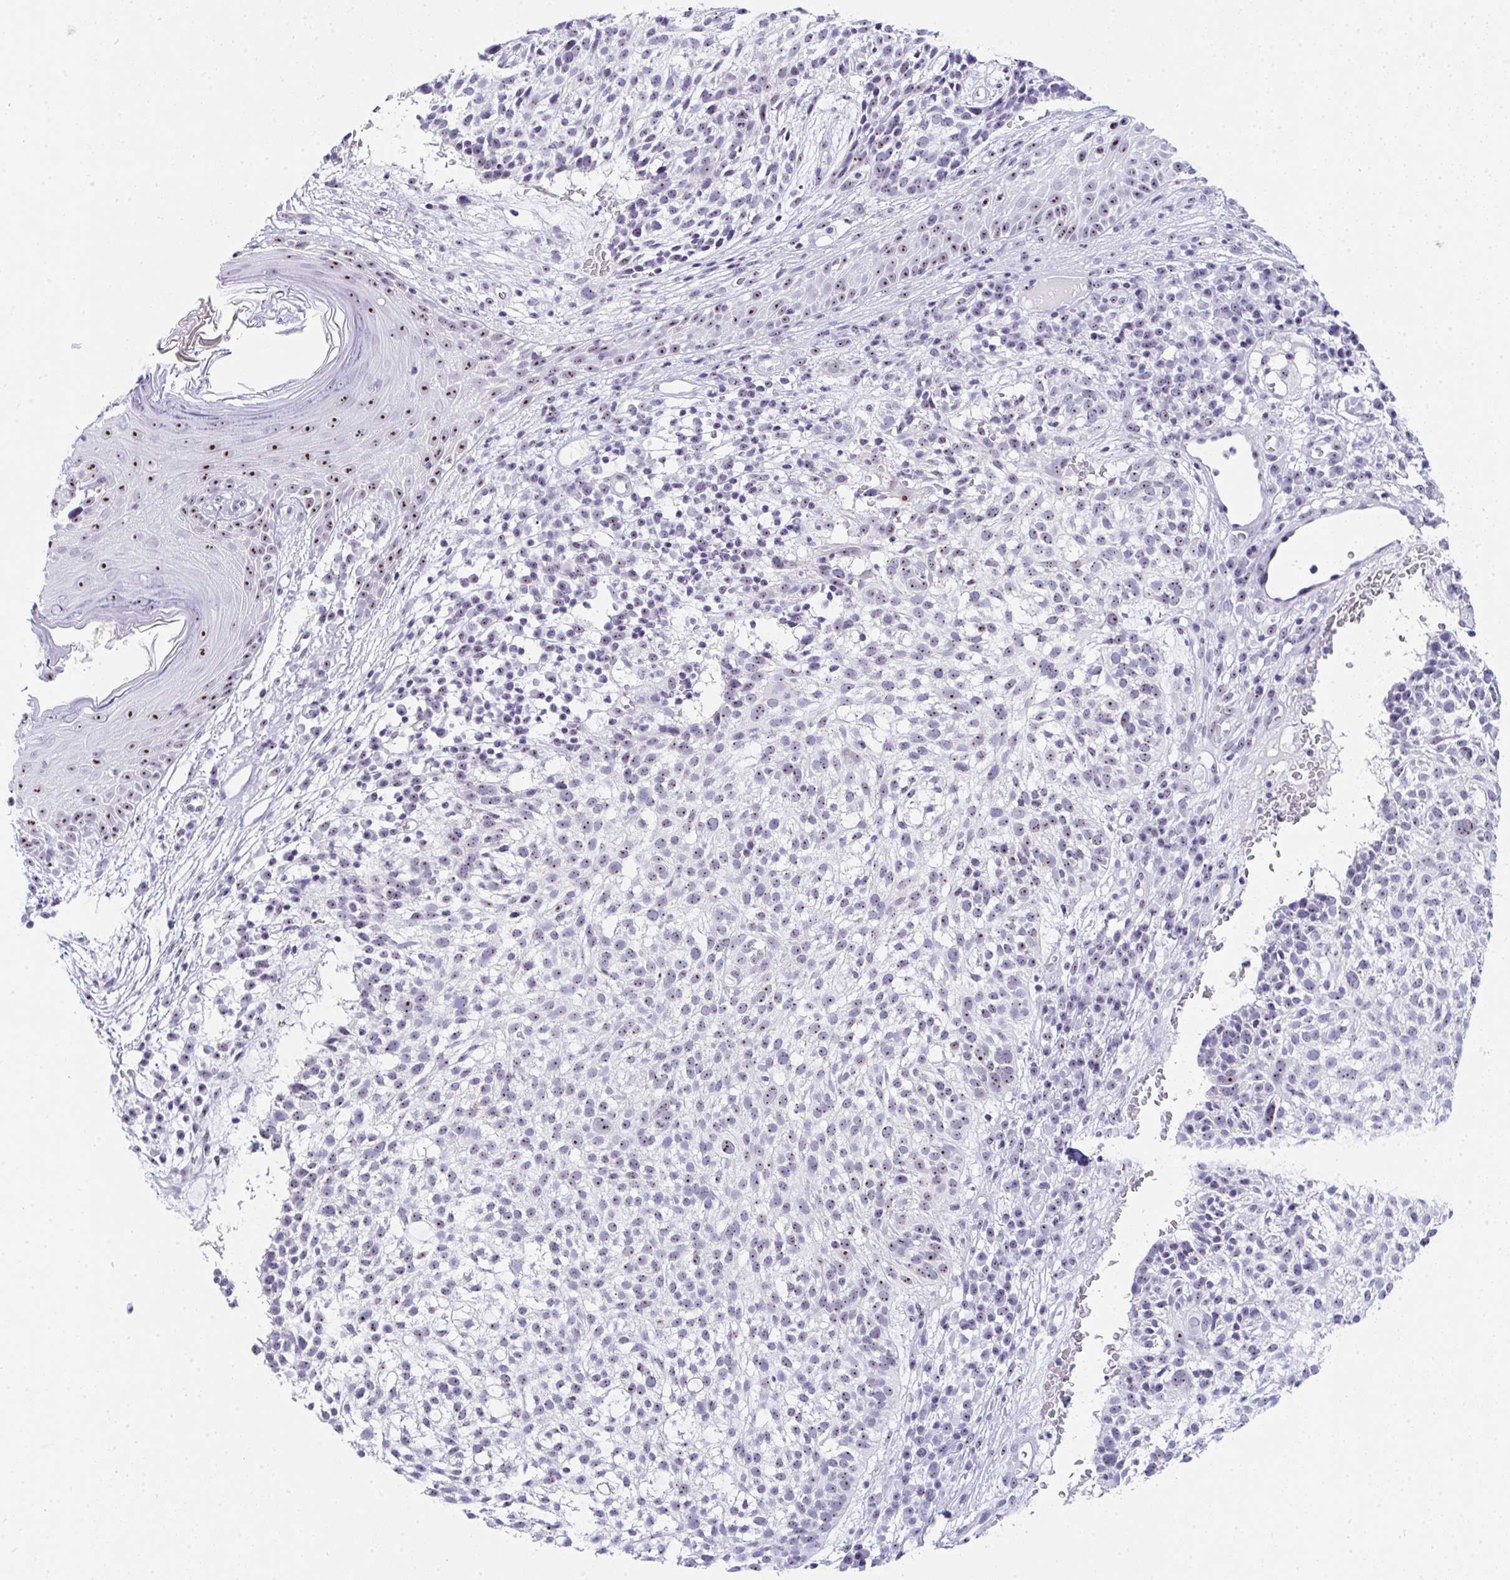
{"staining": {"intensity": "moderate", "quantity": ">75%", "location": "nuclear"}, "tissue": "skin cancer", "cell_type": "Tumor cells", "image_type": "cancer", "snomed": [{"axis": "morphology", "description": "Basal cell carcinoma"}, {"axis": "topography", "description": "Skin"}, {"axis": "topography", "description": "Skin of scalp"}], "caption": "Immunohistochemistry (IHC) image of neoplastic tissue: skin basal cell carcinoma stained using IHC shows medium levels of moderate protein expression localized specifically in the nuclear of tumor cells, appearing as a nuclear brown color.", "gene": "NOP10", "patient": {"sex": "female", "age": 45}}